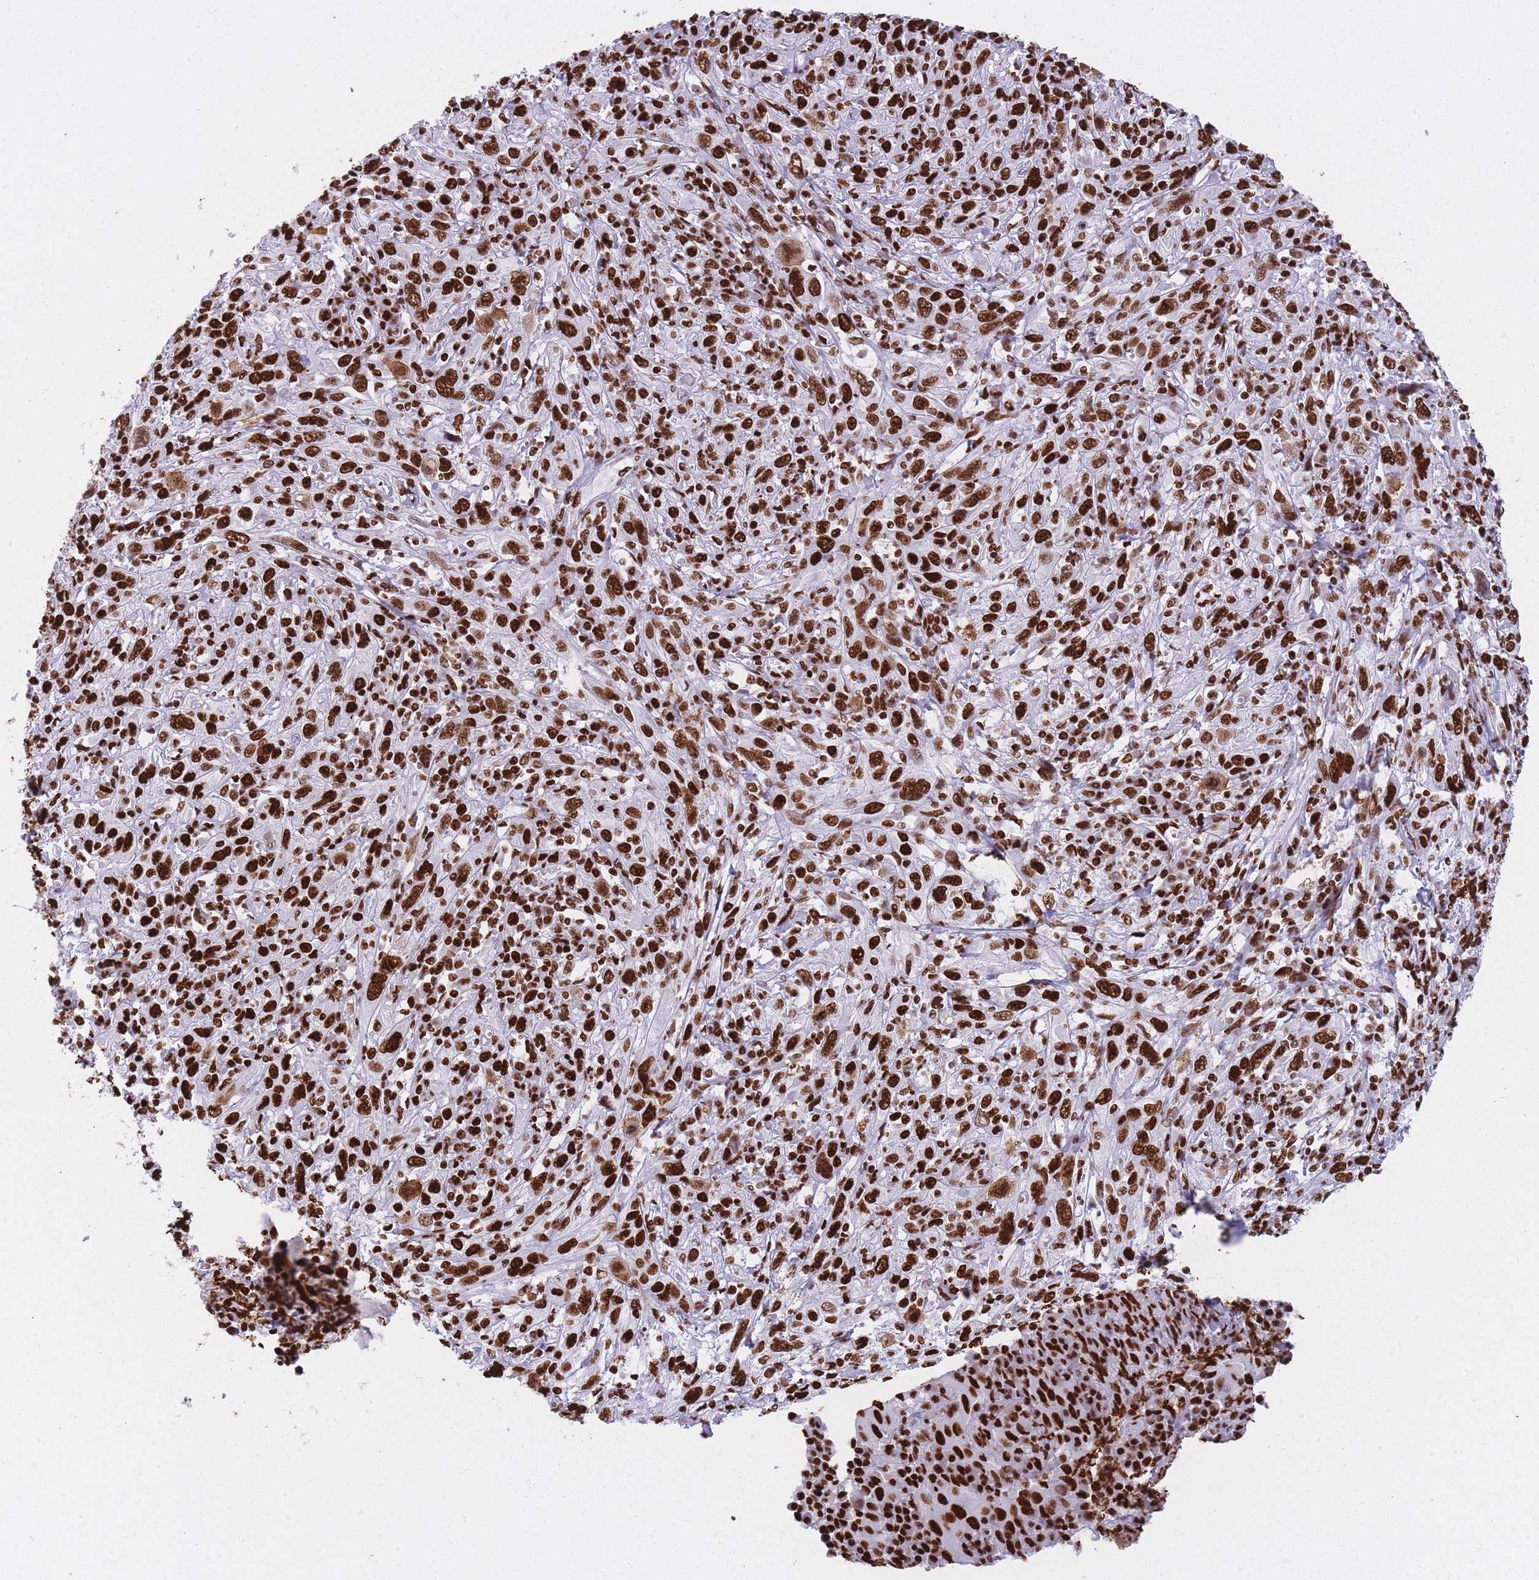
{"staining": {"intensity": "strong", "quantity": ">75%", "location": "nuclear"}, "tissue": "cervical cancer", "cell_type": "Tumor cells", "image_type": "cancer", "snomed": [{"axis": "morphology", "description": "Squamous cell carcinoma, NOS"}, {"axis": "topography", "description": "Cervix"}], "caption": "Immunohistochemistry (IHC) image of neoplastic tissue: human cervical cancer (squamous cell carcinoma) stained using IHC demonstrates high levels of strong protein expression localized specifically in the nuclear of tumor cells, appearing as a nuclear brown color.", "gene": "HNRNPUL1", "patient": {"sex": "female", "age": 46}}